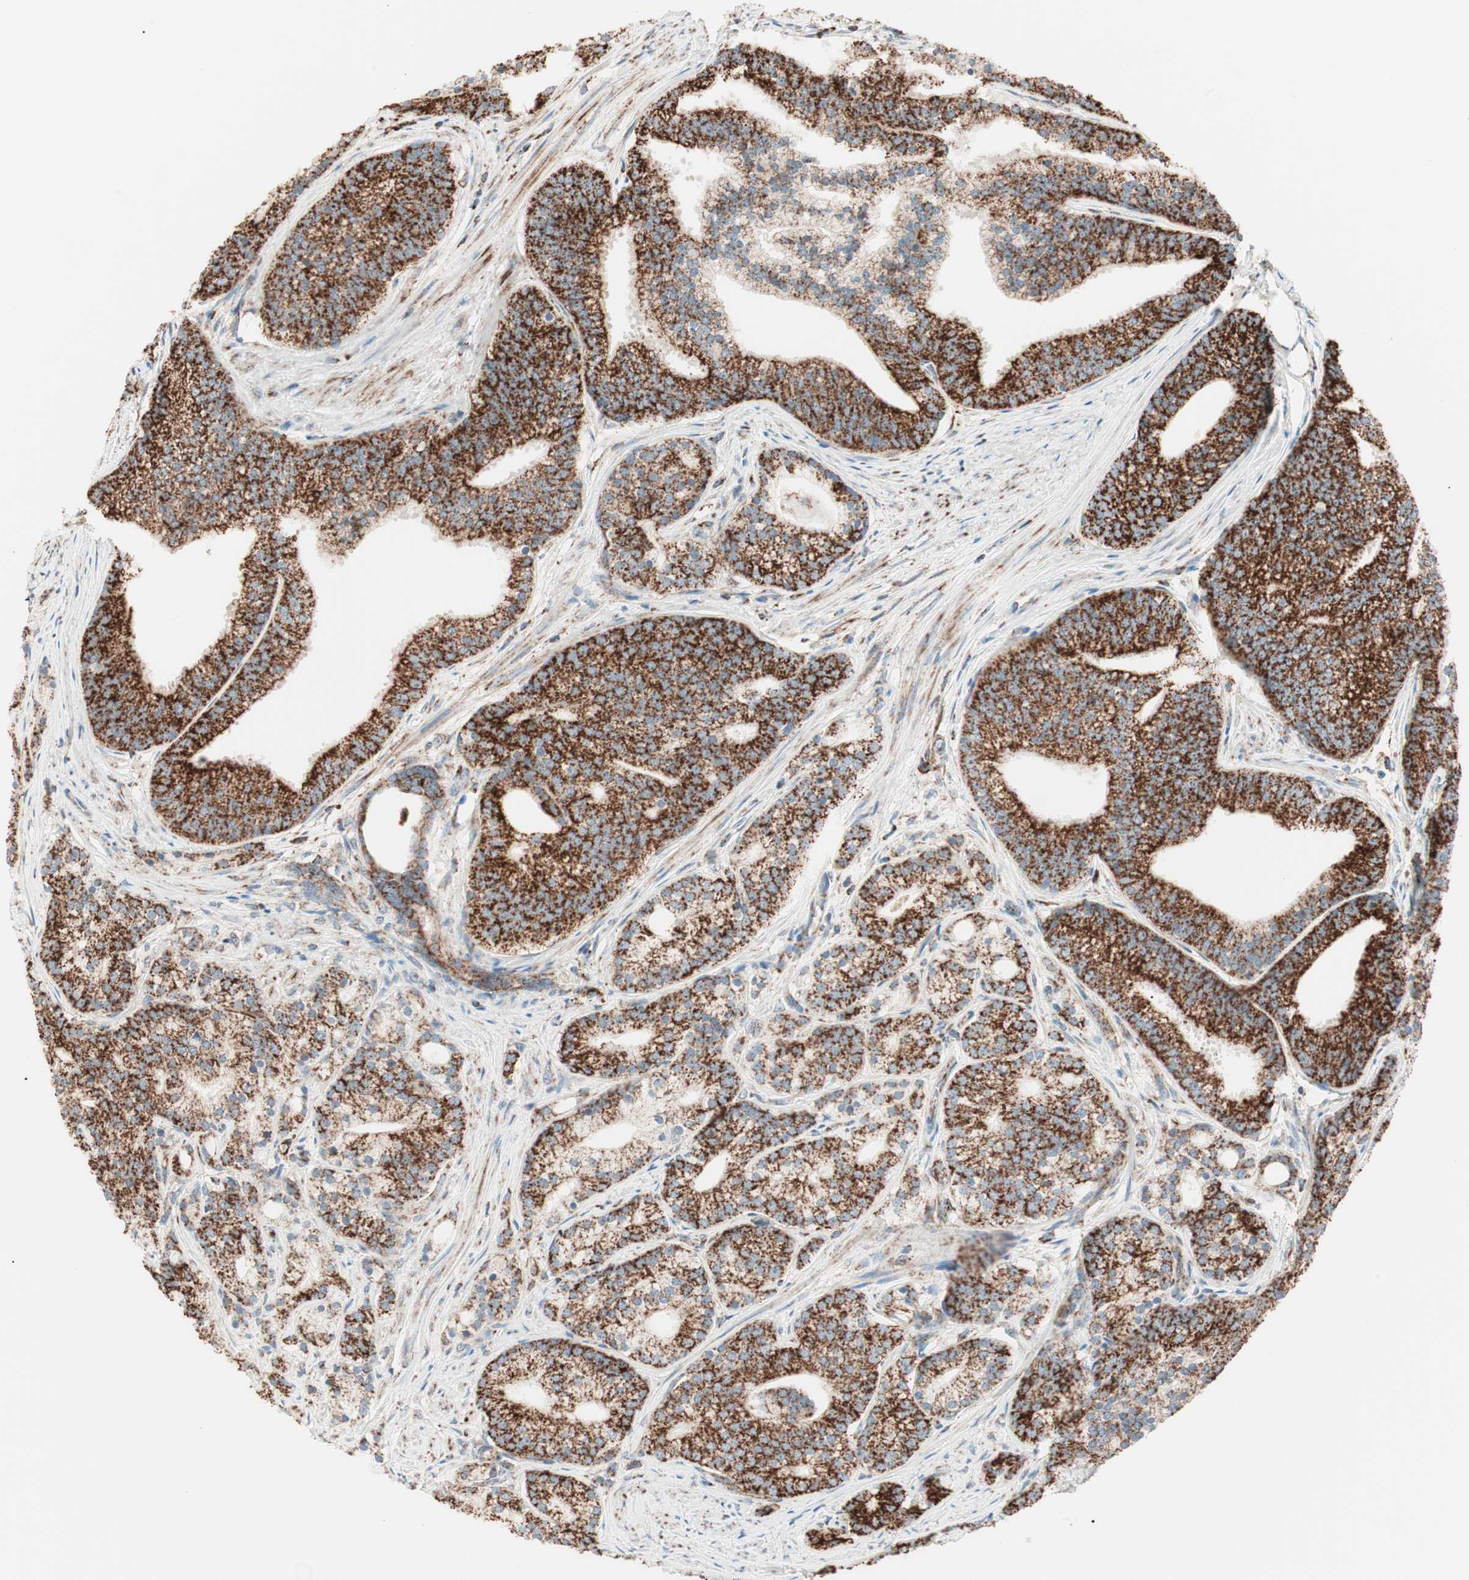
{"staining": {"intensity": "strong", "quantity": ">75%", "location": "cytoplasmic/membranous"}, "tissue": "prostate cancer", "cell_type": "Tumor cells", "image_type": "cancer", "snomed": [{"axis": "morphology", "description": "Adenocarcinoma, Low grade"}, {"axis": "topography", "description": "Prostate"}], "caption": "This is a micrograph of immunohistochemistry (IHC) staining of prostate low-grade adenocarcinoma, which shows strong positivity in the cytoplasmic/membranous of tumor cells.", "gene": "TOMM22", "patient": {"sex": "male", "age": 71}}